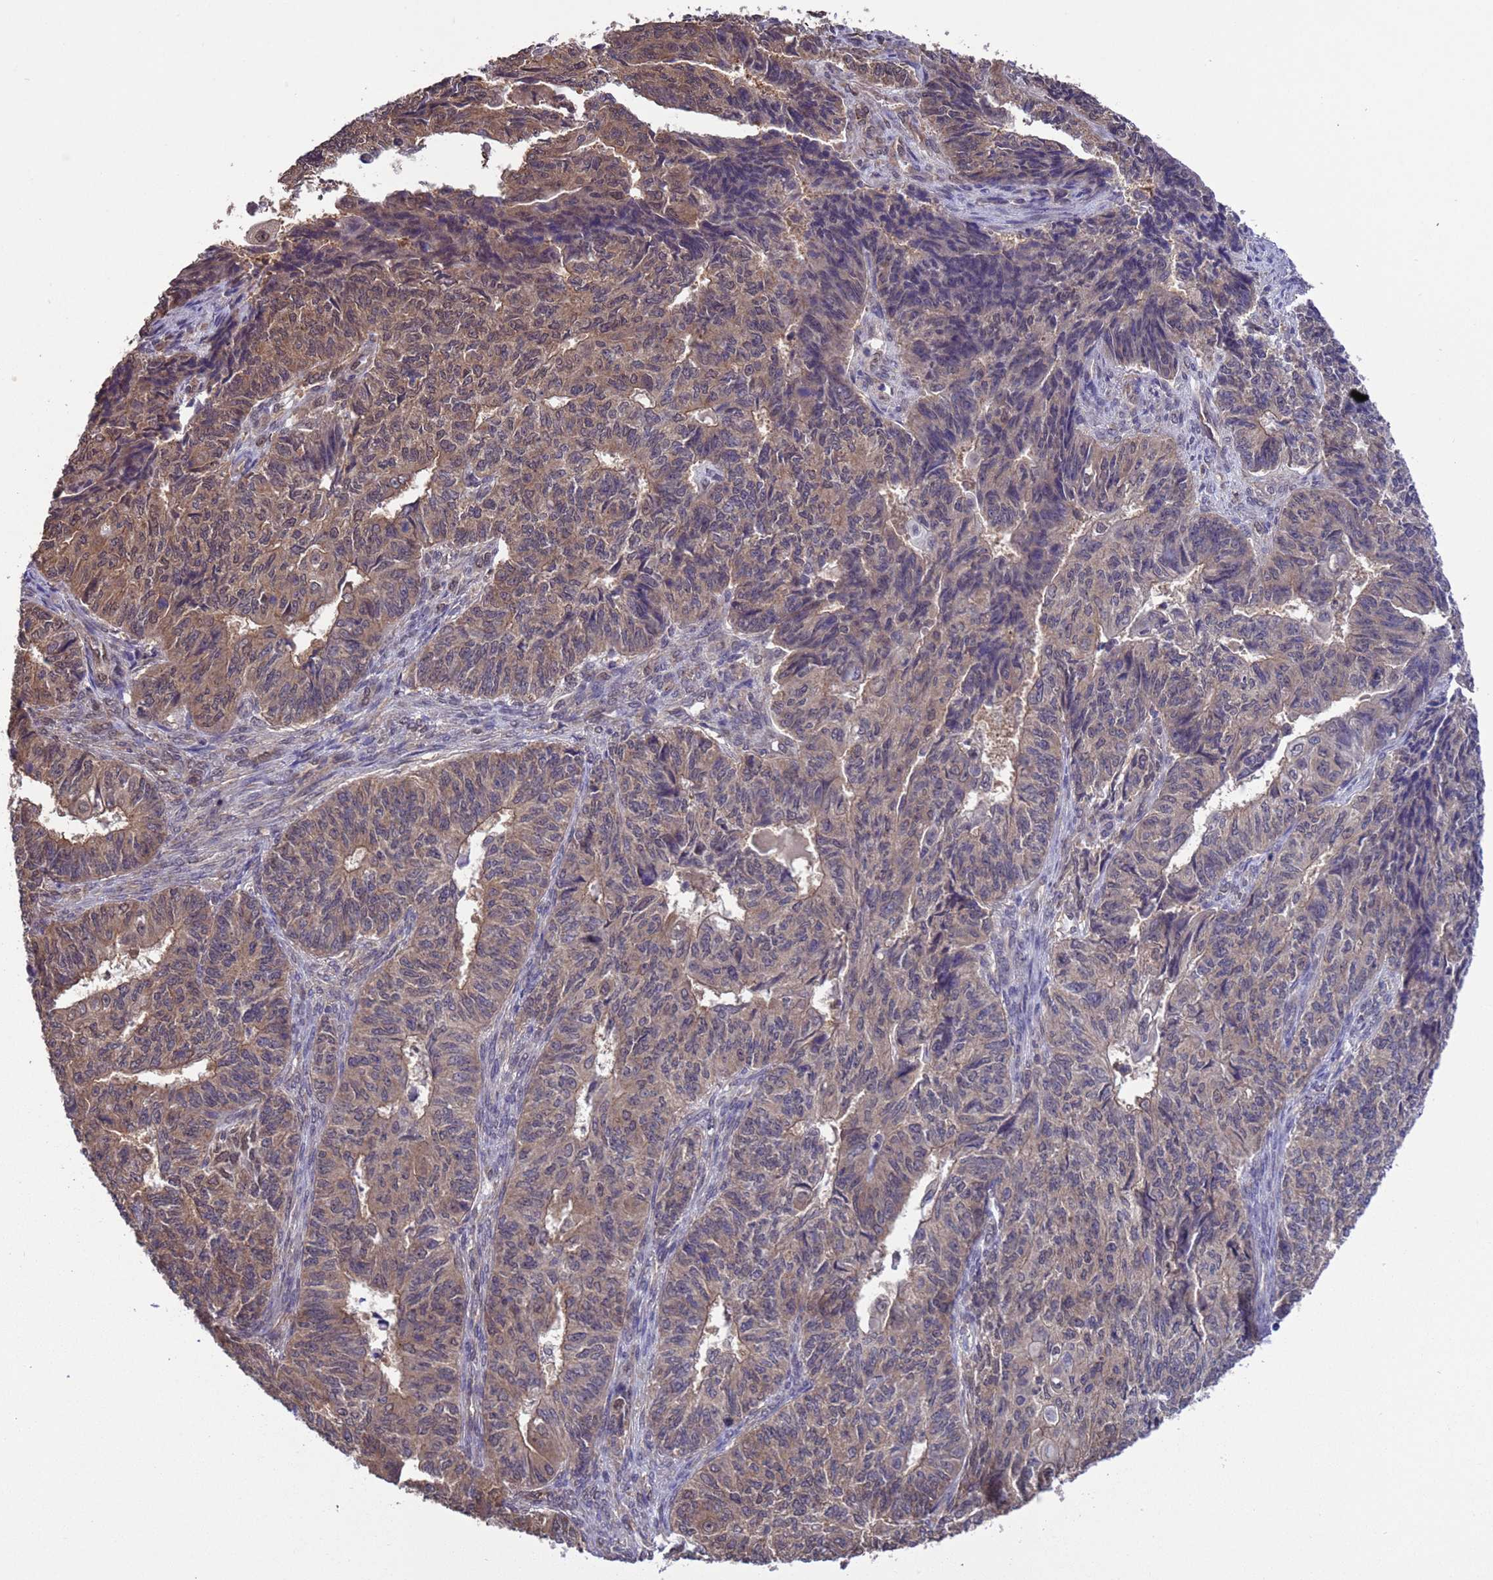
{"staining": {"intensity": "weak", "quantity": "25%-75%", "location": "cytoplasmic/membranous"}, "tissue": "endometrial cancer", "cell_type": "Tumor cells", "image_type": "cancer", "snomed": [{"axis": "morphology", "description": "Adenocarcinoma, NOS"}, {"axis": "topography", "description": "Endometrium"}], "caption": "Protein expression analysis of endometrial cancer (adenocarcinoma) exhibits weak cytoplasmic/membranous staining in approximately 25%-75% of tumor cells. The protein is shown in brown color, while the nuclei are stained blue.", "gene": "ZFP69B", "patient": {"sex": "female", "age": 32}}